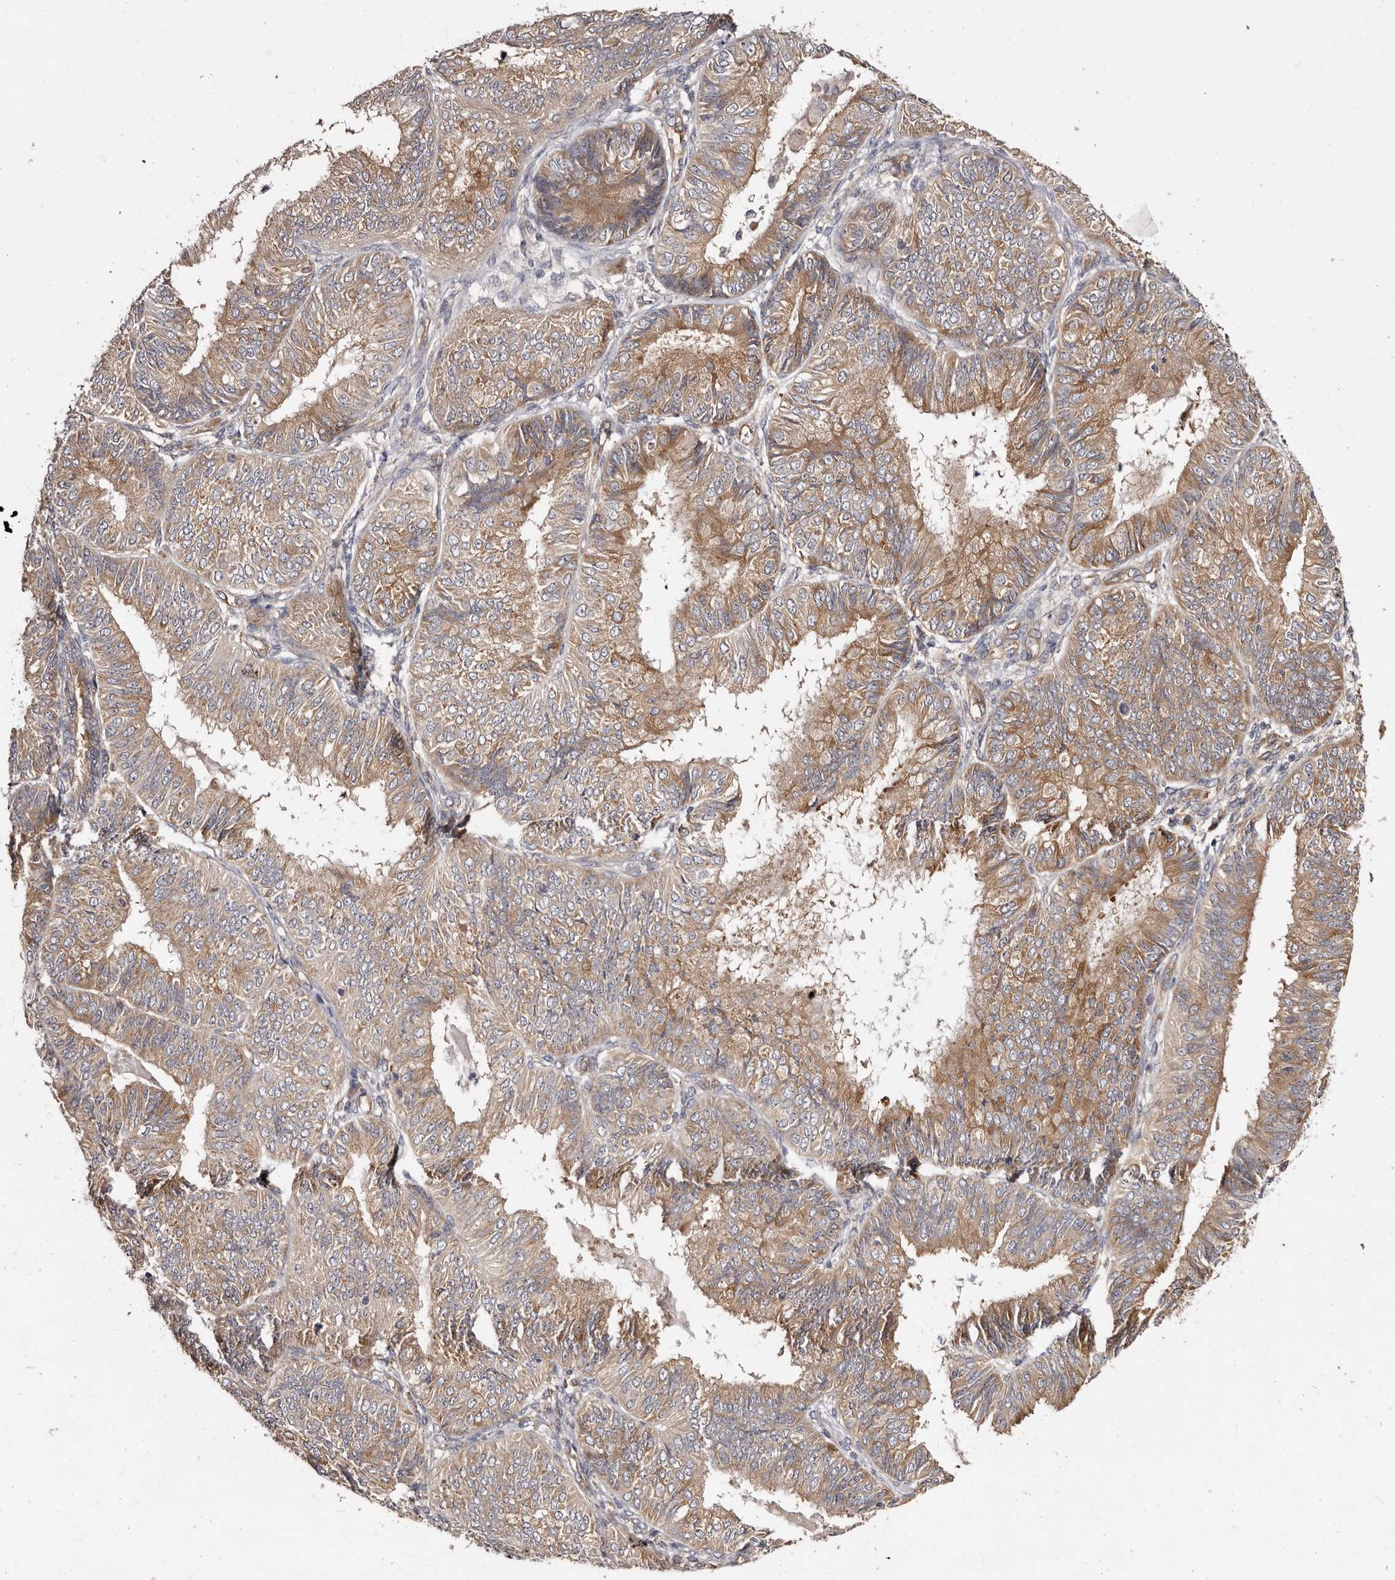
{"staining": {"intensity": "moderate", "quantity": ">75%", "location": "cytoplasmic/membranous"}, "tissue": "endometrial cancer", "cell_type": "Tumor cells", "image_type": "cancer", "snomed": [{"axis": "morphology", "description": "Adenocarcinoma, NOS"}, {"axis": "topography", "description": "Endometrium"}], "caption": "Immunohistochemical staining of endometrial cancer (adenocarcinoma) demonstrates medium levels of moderate cytoplasmic/membranous expression in approximately >75% of tumor cells.", "gene": "LTV1", "patient": {"sex": "female", "age": 58}}